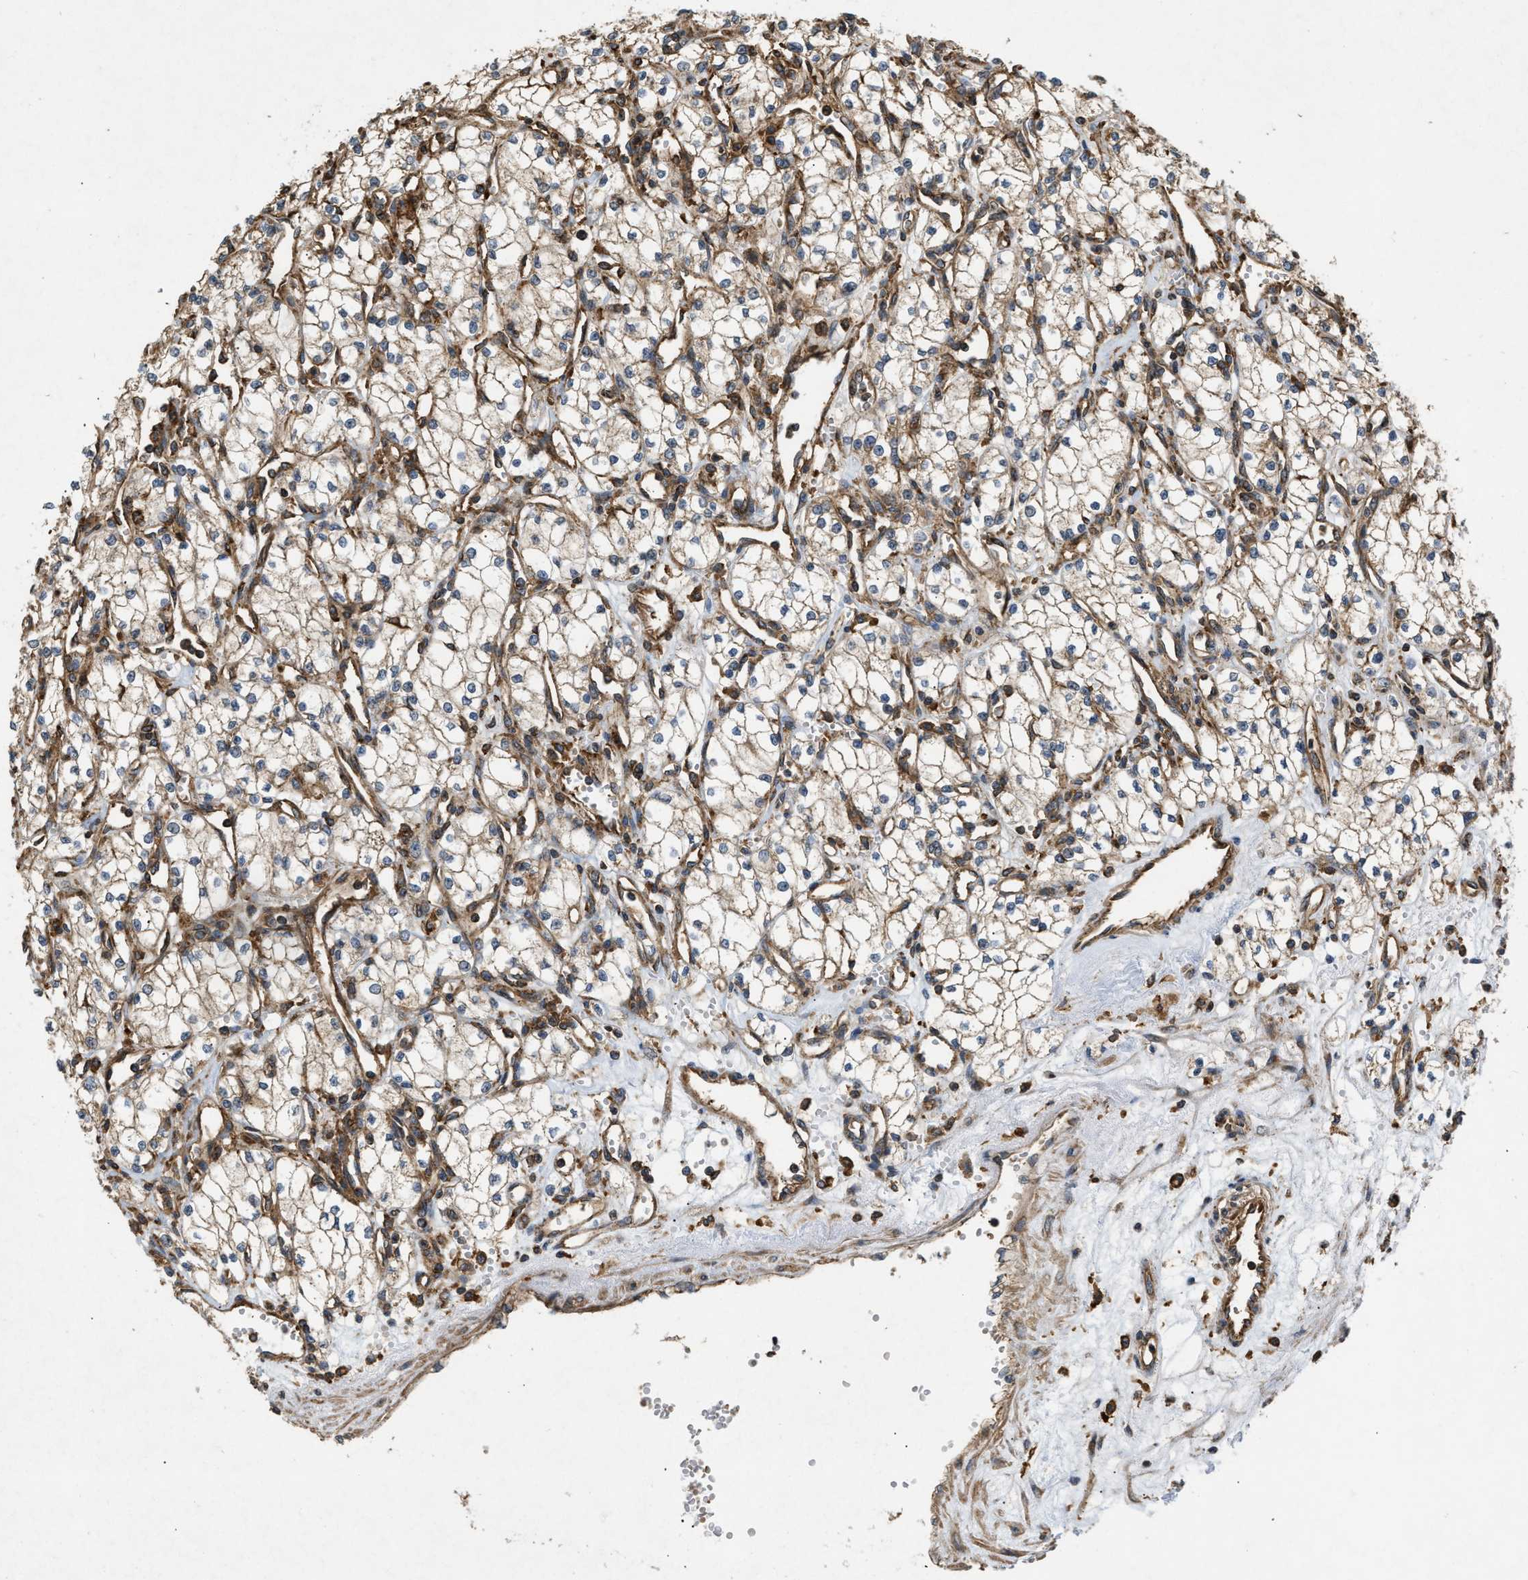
{"staining": {"intensity": "moderate", "quantity": "<25%", "location": "cytoplasmic/membranous"}, "tissue": "renal cancer", "cell_type": "Tumor cells", "image_type": "cancer", "snomed": [{"axis": "morphology", "description": "Adenocarcinoma, NOS"}, {"axis": "topography", "description": "Kidney"}], "caption": "Human renal adenocarcinoma stained with a protein marker demonstrates moderate staining in tumor cells.", "gene": "GNB4", "patient": {"sex": "male", "age": 59}}